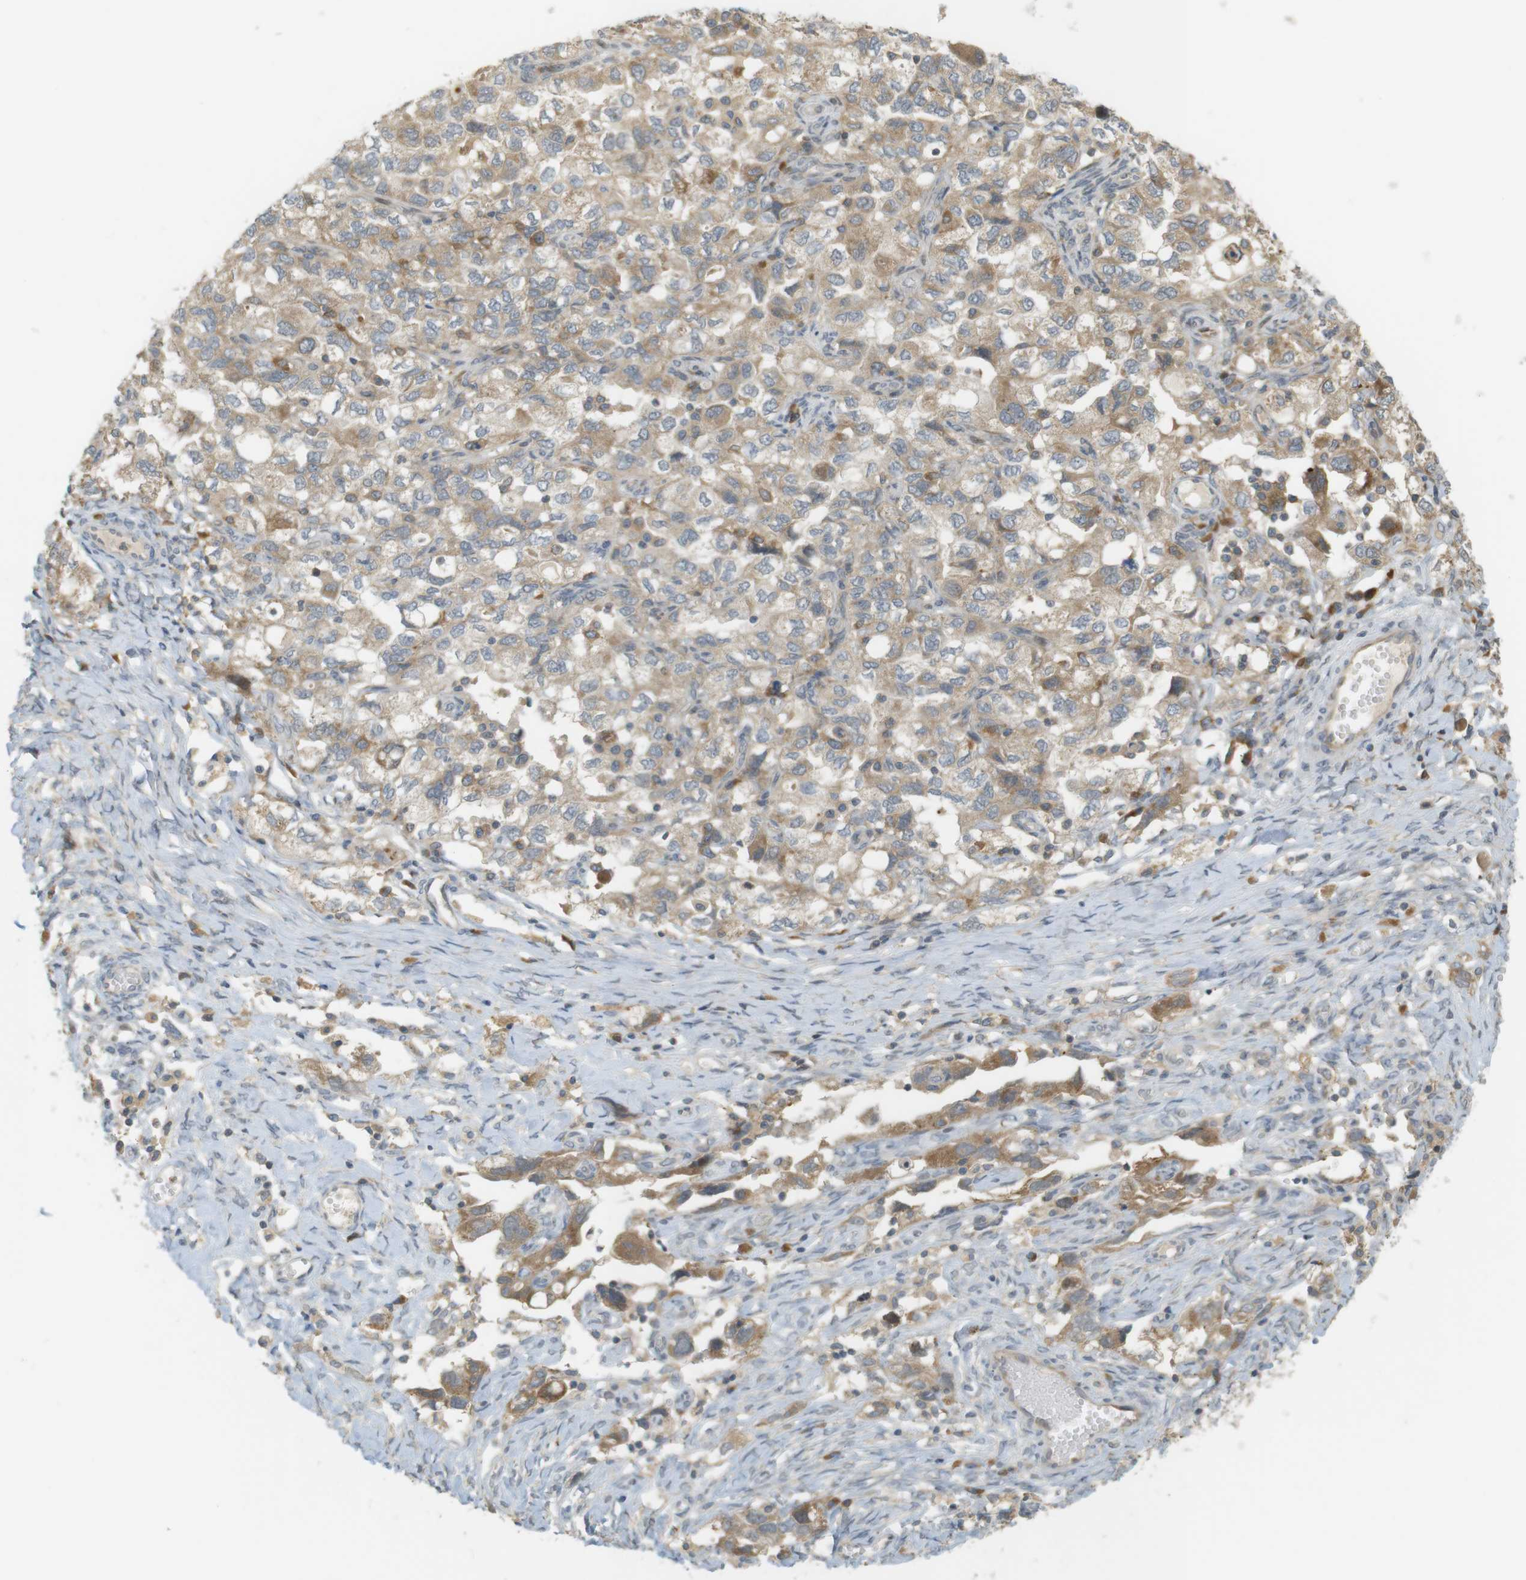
{"staining": {"intensity": "moderate", "quantity": ">75%", "location": "cytoplasmic/membranous"}, "tissue": "ovarian cancer", "cell_type": "Tumor cells", "image_type": "cancer", "snomed": [{"axis": "morphology", "description": "Carcinoma, NOS"}, {"axis": "morphology", "description": "Cystadenocarcinoma, serous, NOS"}, {"axis": "topography", "description": "Ovary"}], "caption": "Protein analysis of ovarian cancer (serous cystadenocarcinoma) tissue exhibits moderate cytoplasmic/membranous positivity in approximately >75% of tumor cells.", "gene": "CLRN3", "patient": {"sex": "female", "age": 69}}